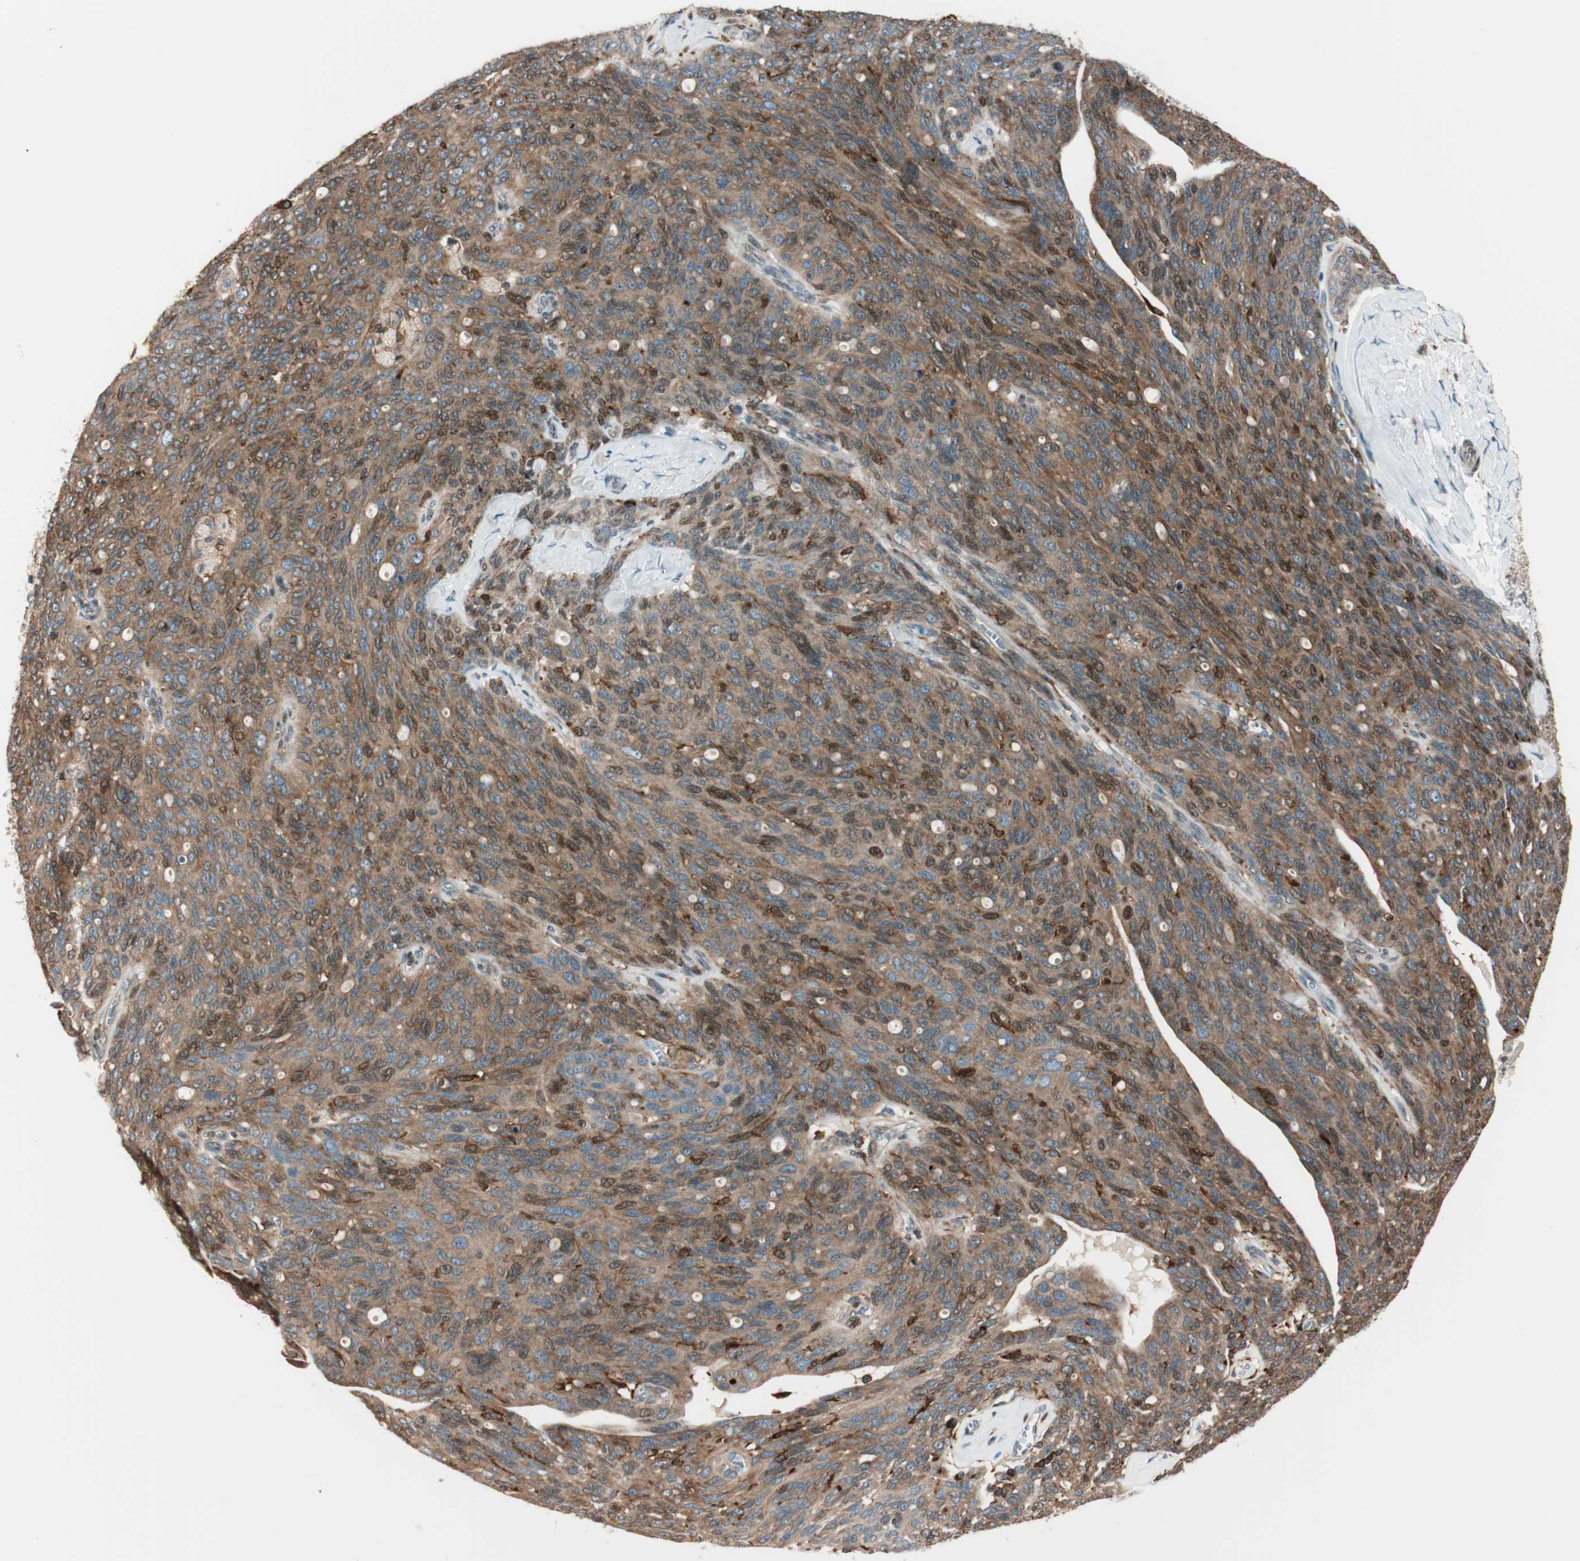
{"staining": {"intensity": "moderate", "quantity": ">75%", "location": "cytoplasmic/membranous,nuclear"}, "tissue": "ovarian cancer", "cell_type": "Tumor cells", "image_type": "cancer", "snomed": [{"axis": "morphology", "description": "Carcinoma, endometroid"}, {"axis": "topography", "description": "Ovary"}], "caption": "Immunohistochemistry (DAB (3,3'-diaminobenzidine)) staining of human ovarian cancer demonstrates moderate cytoplasmic/membranous and nuclear protein positivity in approximately >75% of tumor cells.", "gene": "BIN1", "patient": {"sex": "female", "age": 60}}